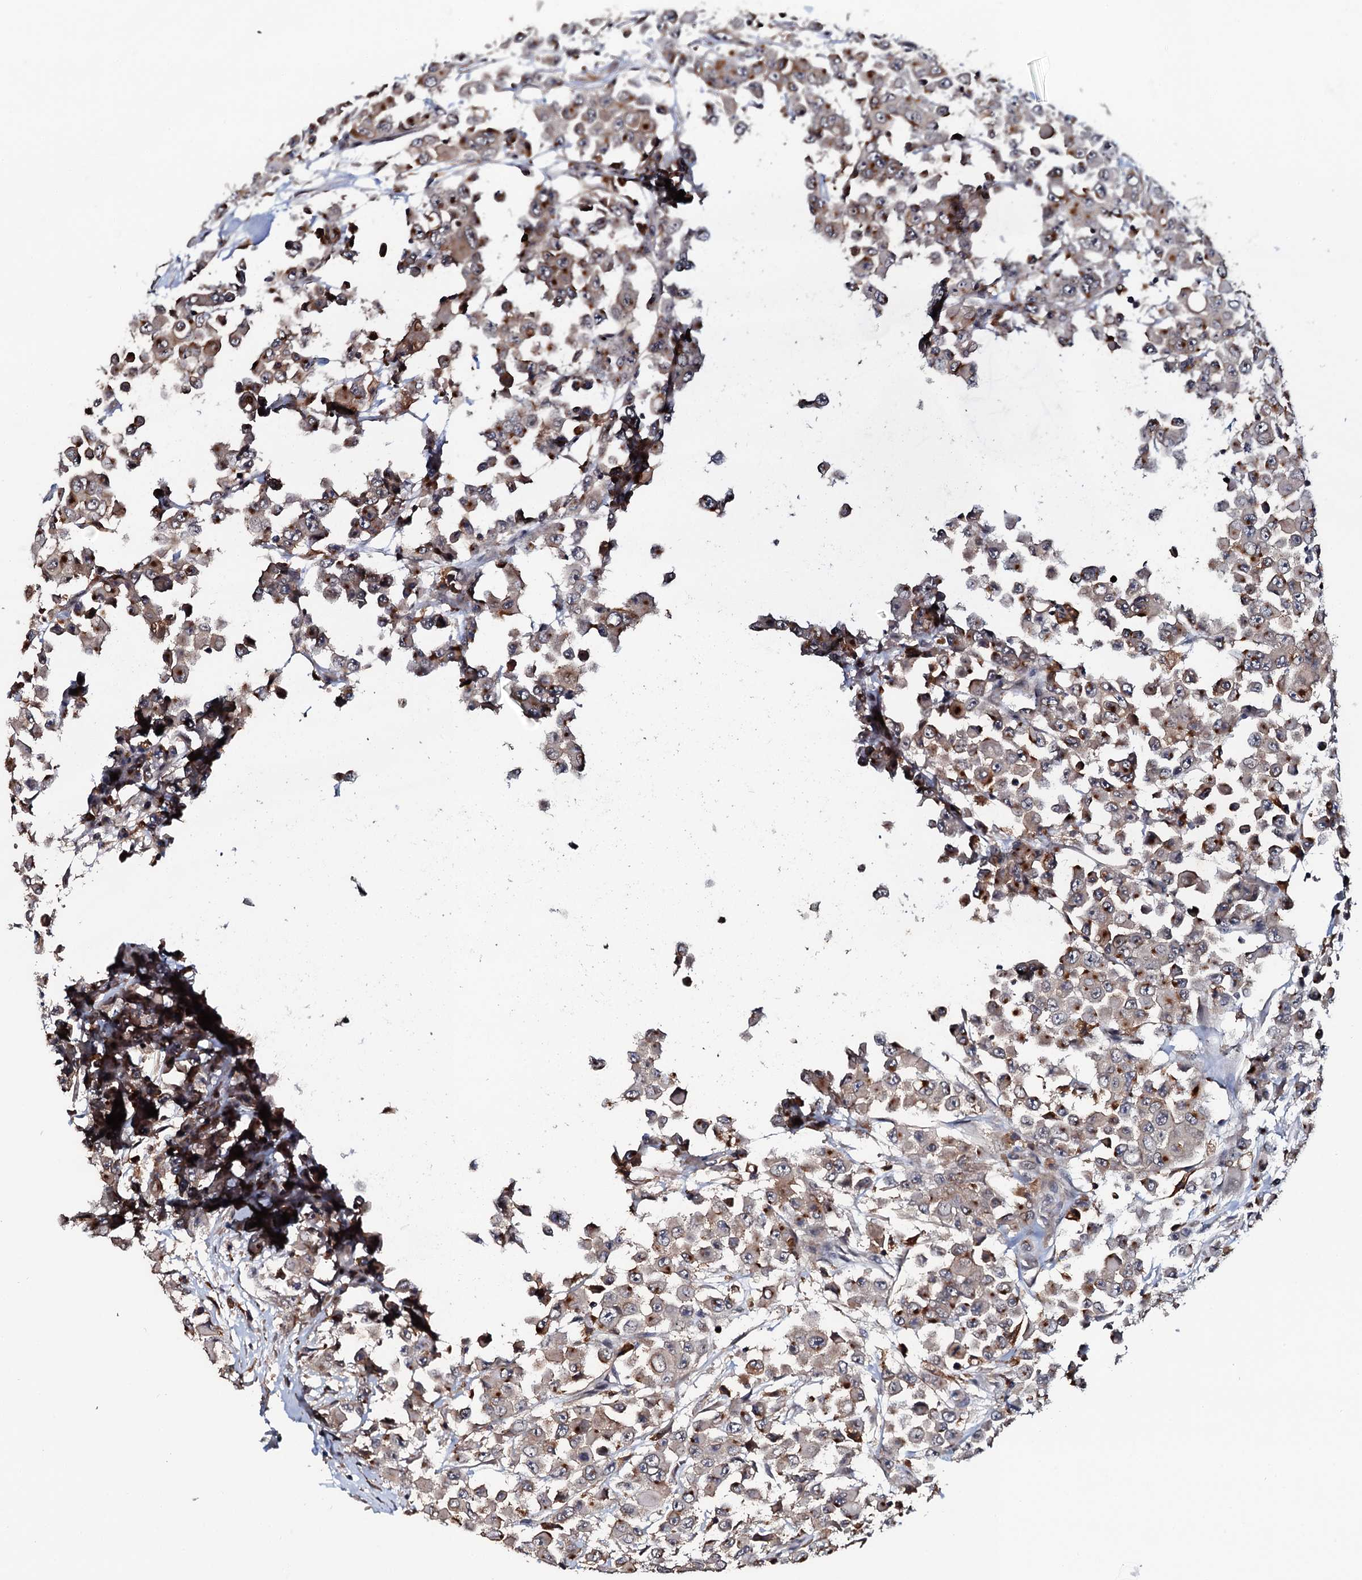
{"staining": {"intensity": "moderate", "quantity": "<25%", "location": "cytoplasmic/membranous"}, "tissue": "colorectal cancer", "cell_type": "Tumor cells", "image_type": "cancer", "snomed": [{"axis": "morphology", "description": "Adenocarcinoma, NOS"}, {"axis": "topography", "description": "Colon"}], "caption": "A micrograph of colorectal adenocarcinoma stained for a protein displays moderate cytoplasmic/membranous brown staining in tumor cells. Using DAB (3,3'-diaminobenzidine) (brown) and hematoxylin (blue) stains, captured at high magnification using brightfield microscopy.", "gene": "VAMP8", "patient": {"sex": "male", "age": 51}}